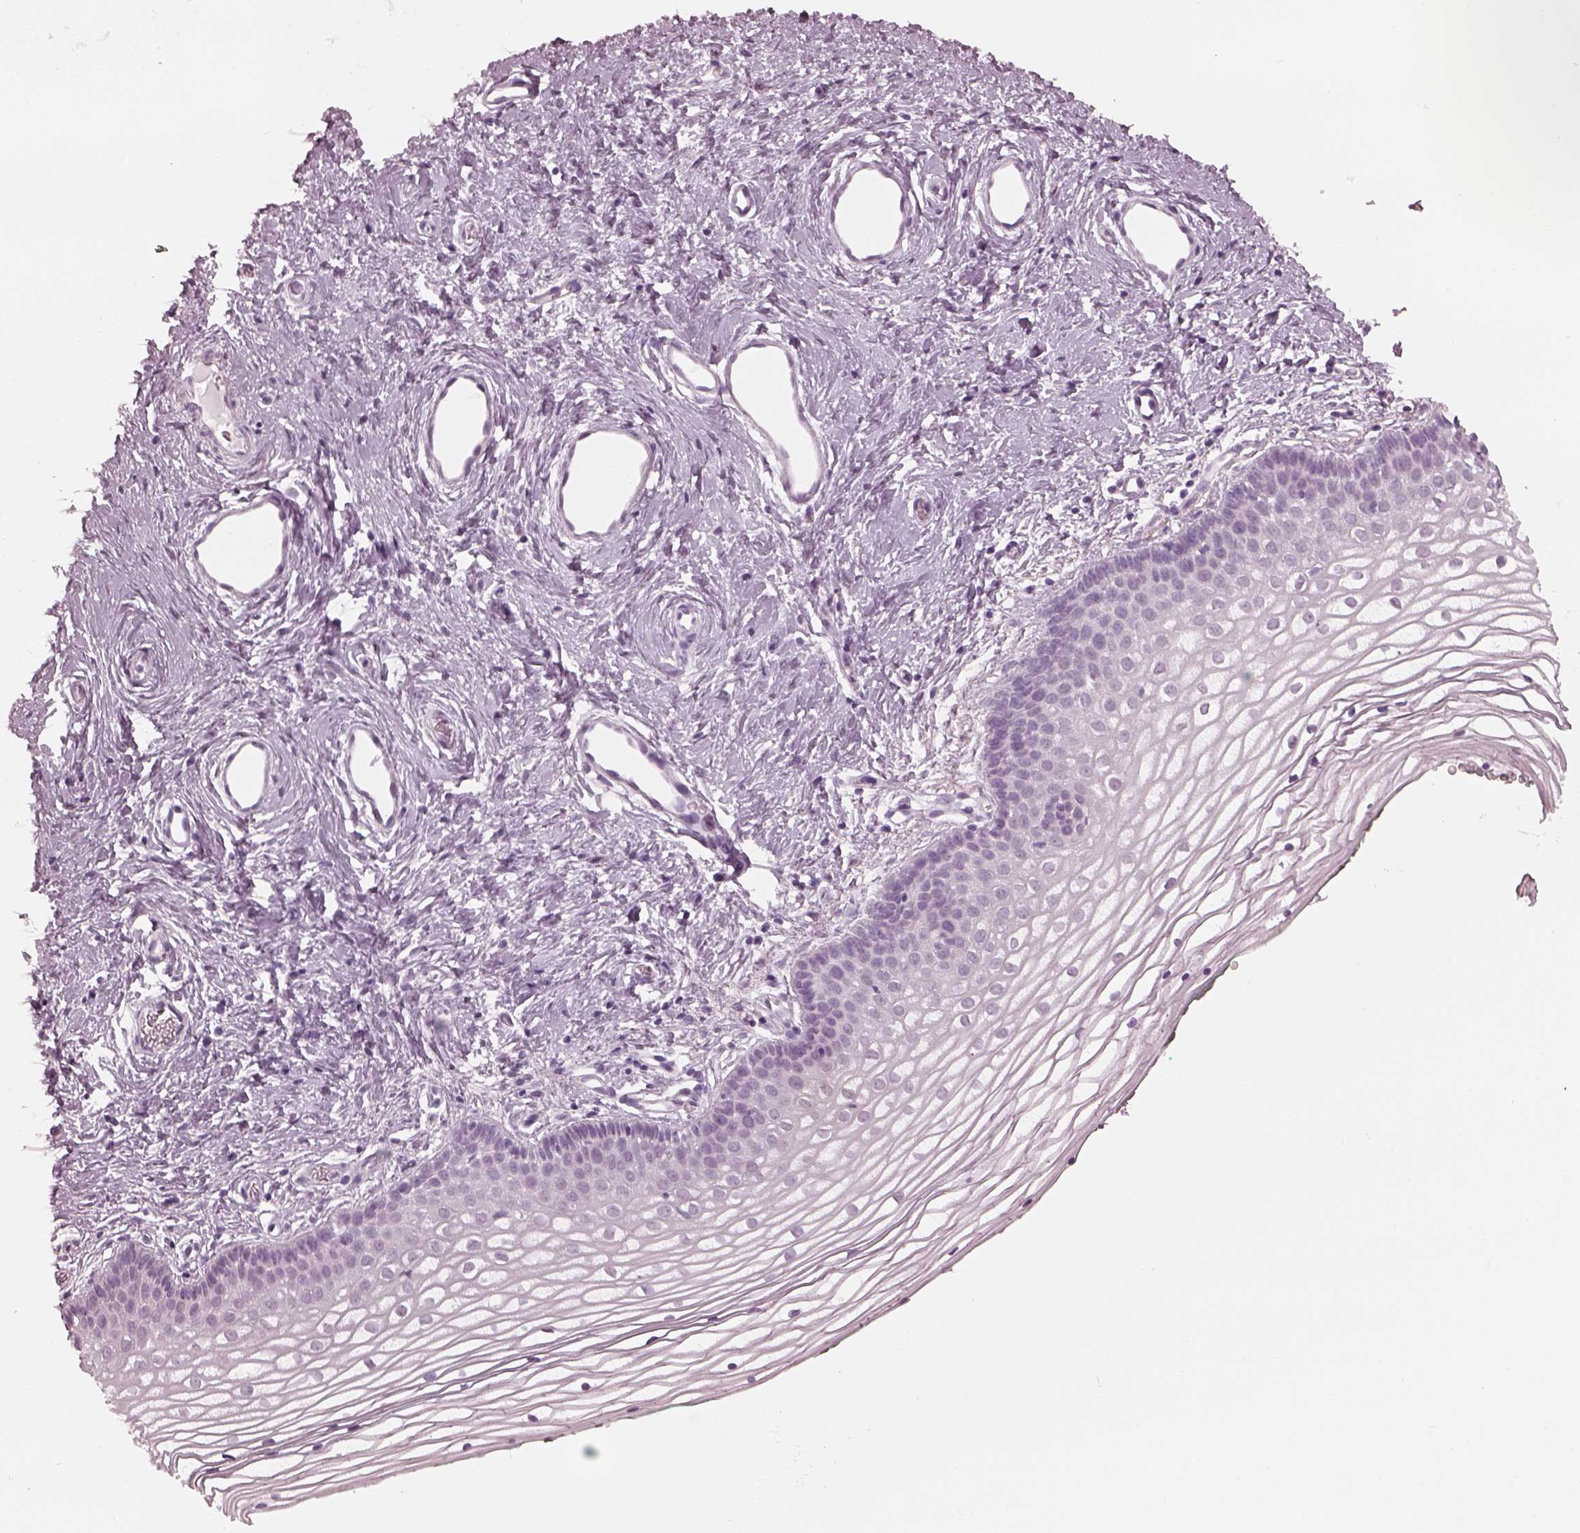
{"staining": {"intensity": "negative", "quantity": "none", "location": "none"}, "tissue": "vagina", "cell_type": "Squamous epithelial cells", "image_type": "normal", "snomed": [{"axis": "morphology", "description": "Normal tissue, NOS"}, {"axis": "topography", "description": "Vagina"}], "caption": "Histopathology image shows no significant protein staining in squamous epithelial cells of benign vagina. The staining was performed using DAB to visualize the protein expression in brown, while the nuclei were stained in blue with hematoxylin (Magnification: 20x).", "gene": "C2orf81", "patient": {"sex": "female", "age": 36}}